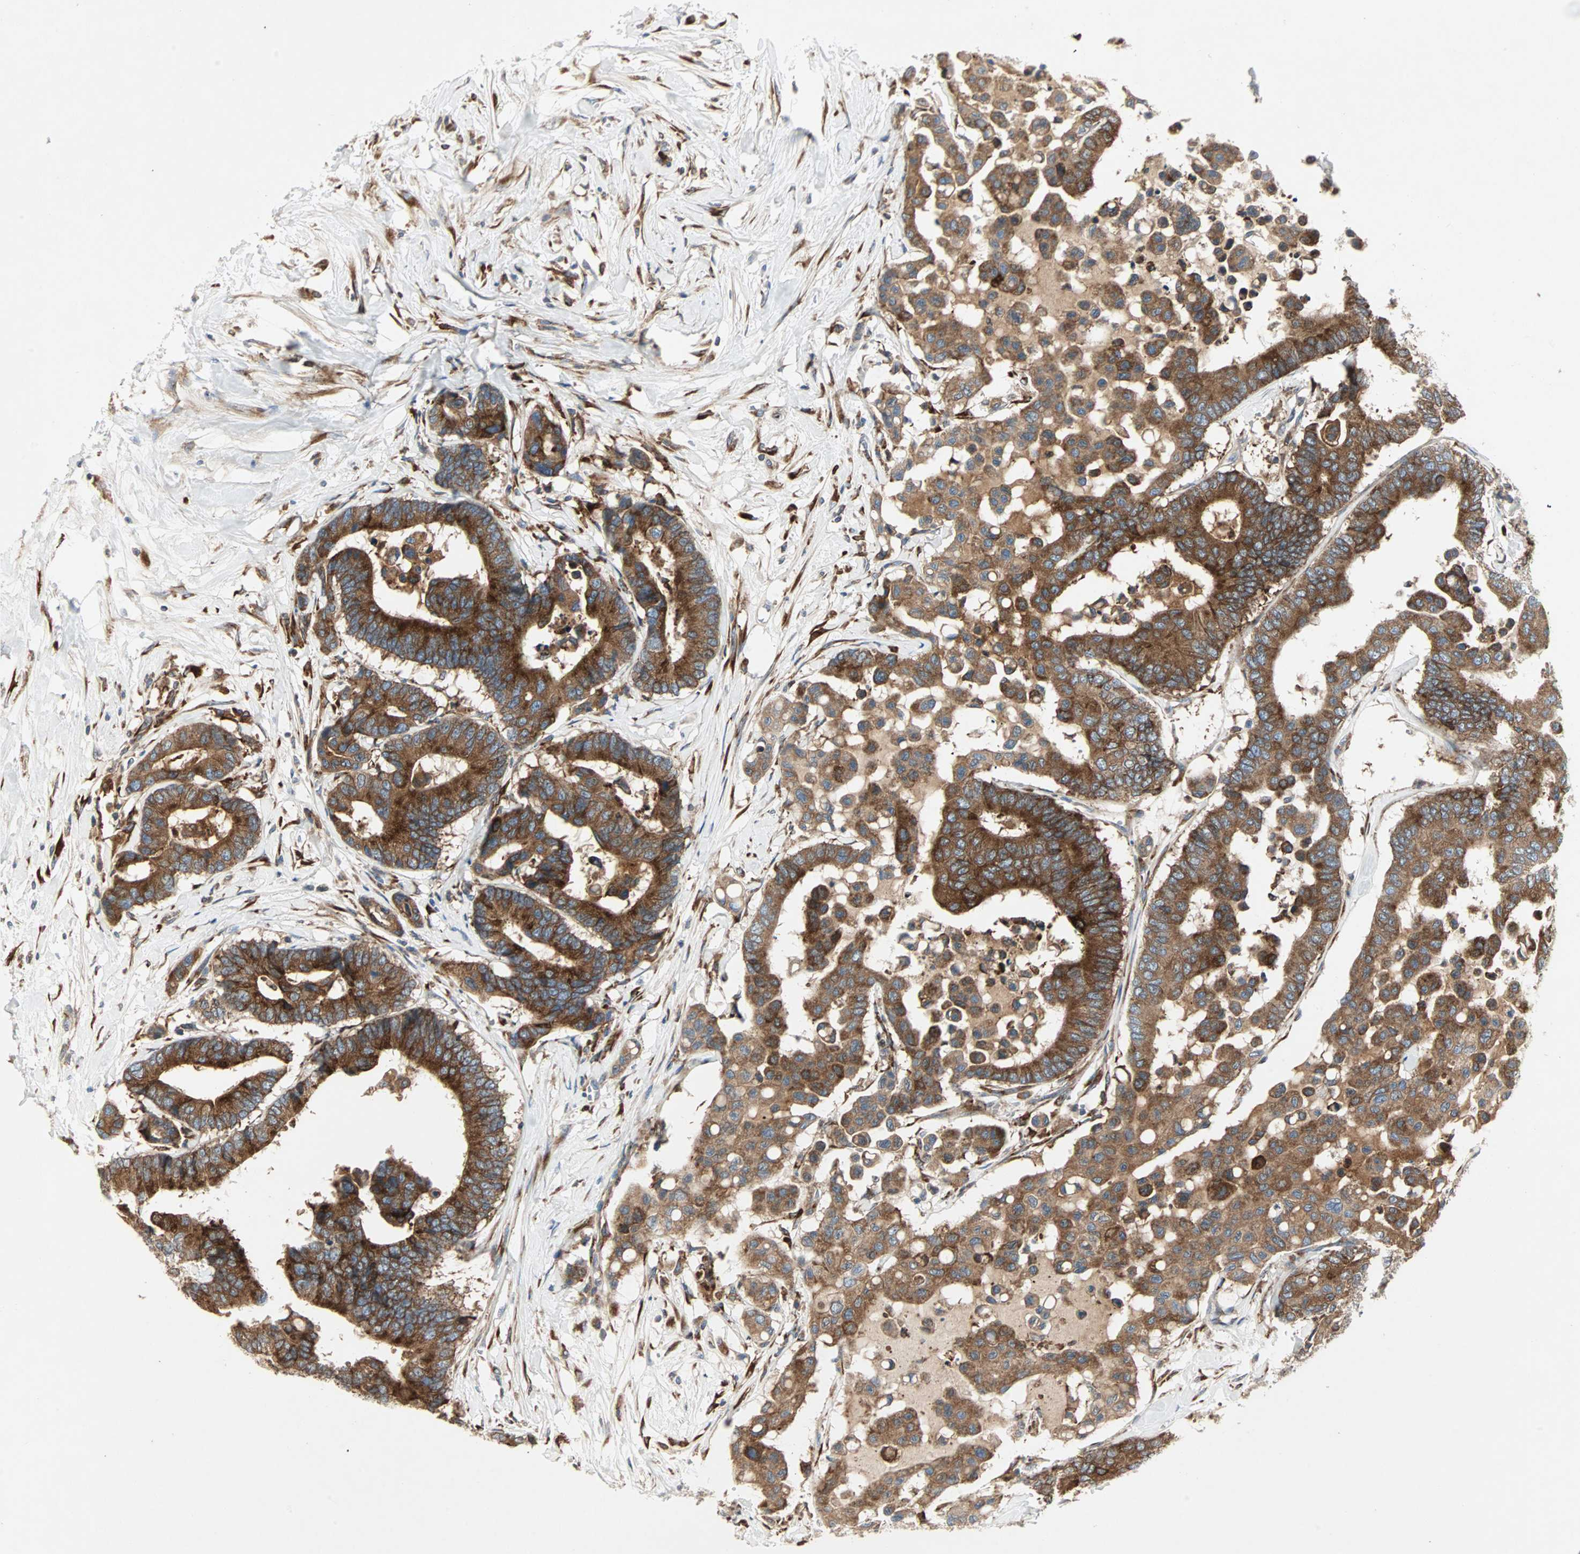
{"staining": {"intensity": "strong", "quantity": ">75%", "location": "cytoplasmic/membranous"}, "tissue": "colorectal cancer", "cell_type": "Tumor cells", "image_type": "cancer", "snomed": [{"axis": "morphology", "description": "Normal tissue, NOS"}, {"axis": "morphology", "description": "Adenocarcinoma, NOS"}, {"axis": "topography", "description": "Colon"}], "caption": "Immunohistochemistry (IHC) of colorectal cancer reveals high levels of strong cytoplasmic/membranous staining in approximately >75% of tumor cells.", "gene": "H6PD", "patient": {"sex": "male", "age": 82}}